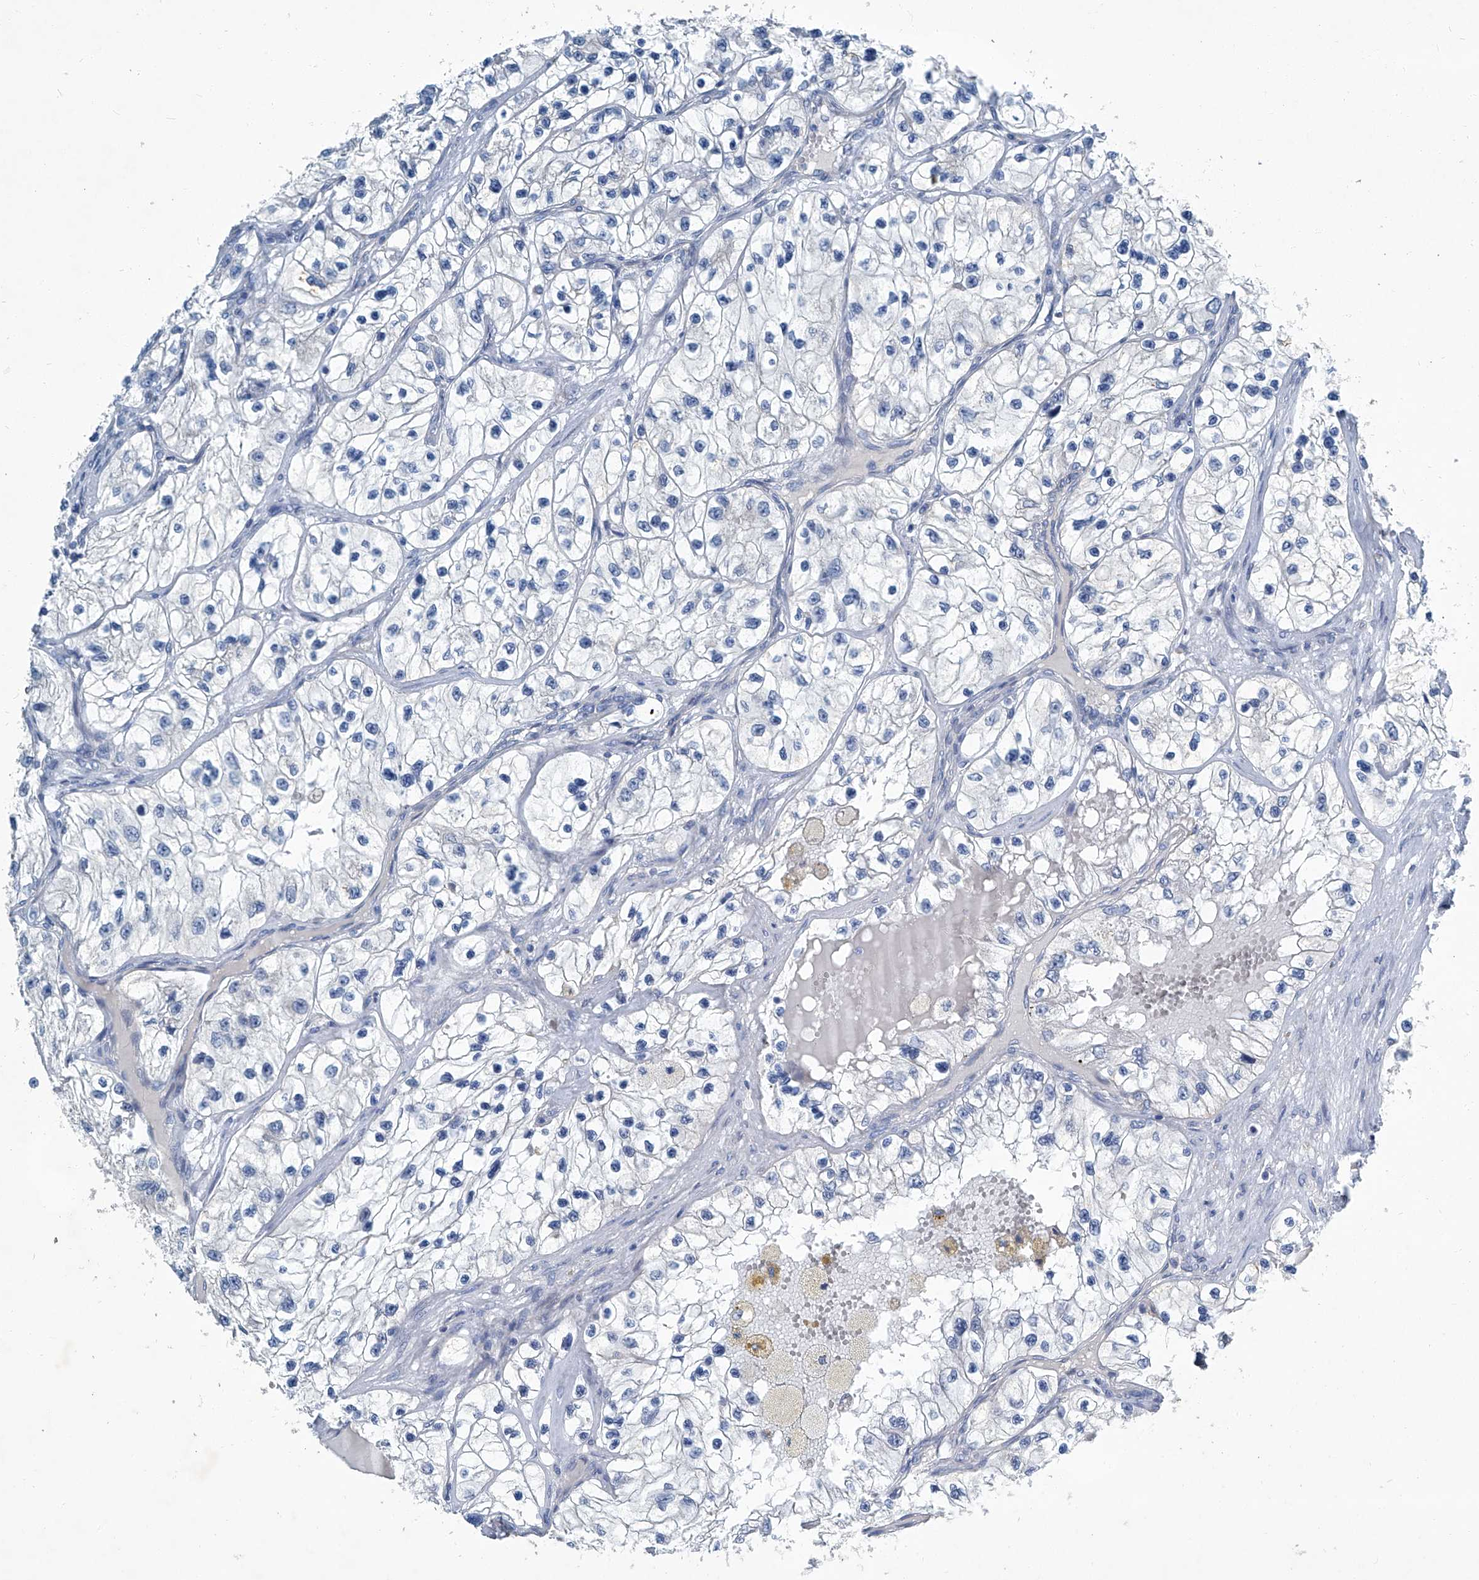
{"staining": {"intensity": "negative", "quantity": "none", "location": "none"}, "tissue": "renal cancer", "cell_type": "Tumor cells", "image_type": "cancer", "snomed": [{"axis": "morphology", "description": "Adenocarcinoma, NOS"}, {"axis": "topography", "description": "Kidney"}], "caption": "Protein analysis of adenocarcinoma (renal) displays no significant staining in tumor cells.", "gene": "SLC26A11", "patient": {"sex": "female", "age": 57}}